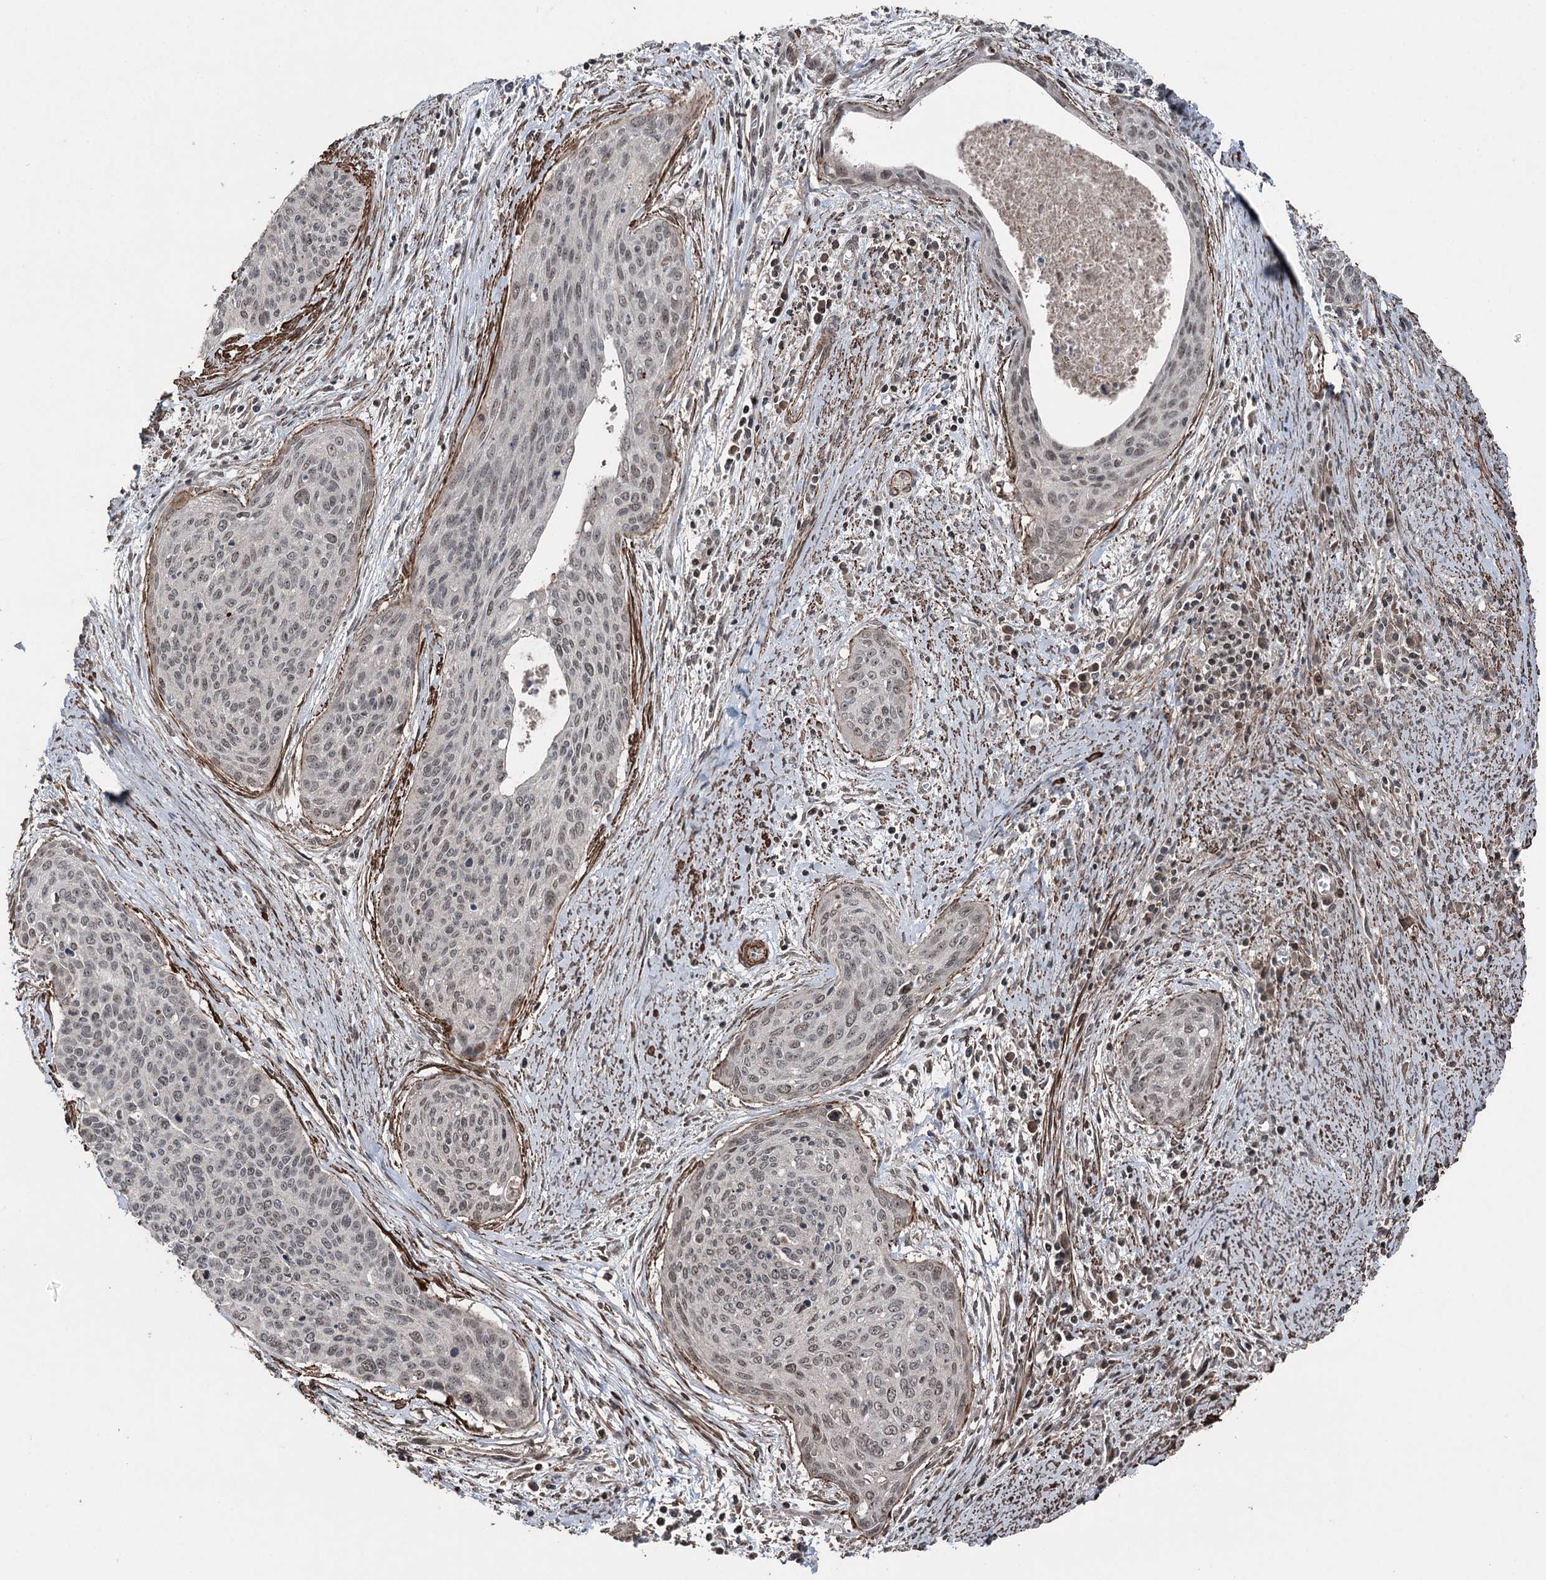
{"staining": {"intensity": "weak", "quantity": "25%-75%", "location": "nuclear"}, "tissue": "cervical cancer", "cell_type": "Tumor cells", "image_type": "cancer", "snomed": [{"axis": "morphology", "description": "Squamous cell carcinoma, NOS"}, {"axis": "topography", "description": "Cervix"}], "caption": "Protein staining shows weak nuclear expression in about 25%-75% of tumor cells in cervical squamous cell carcinoma.", "gene": "CCDC82", "patient": {"sex": "female", "age": 55}}